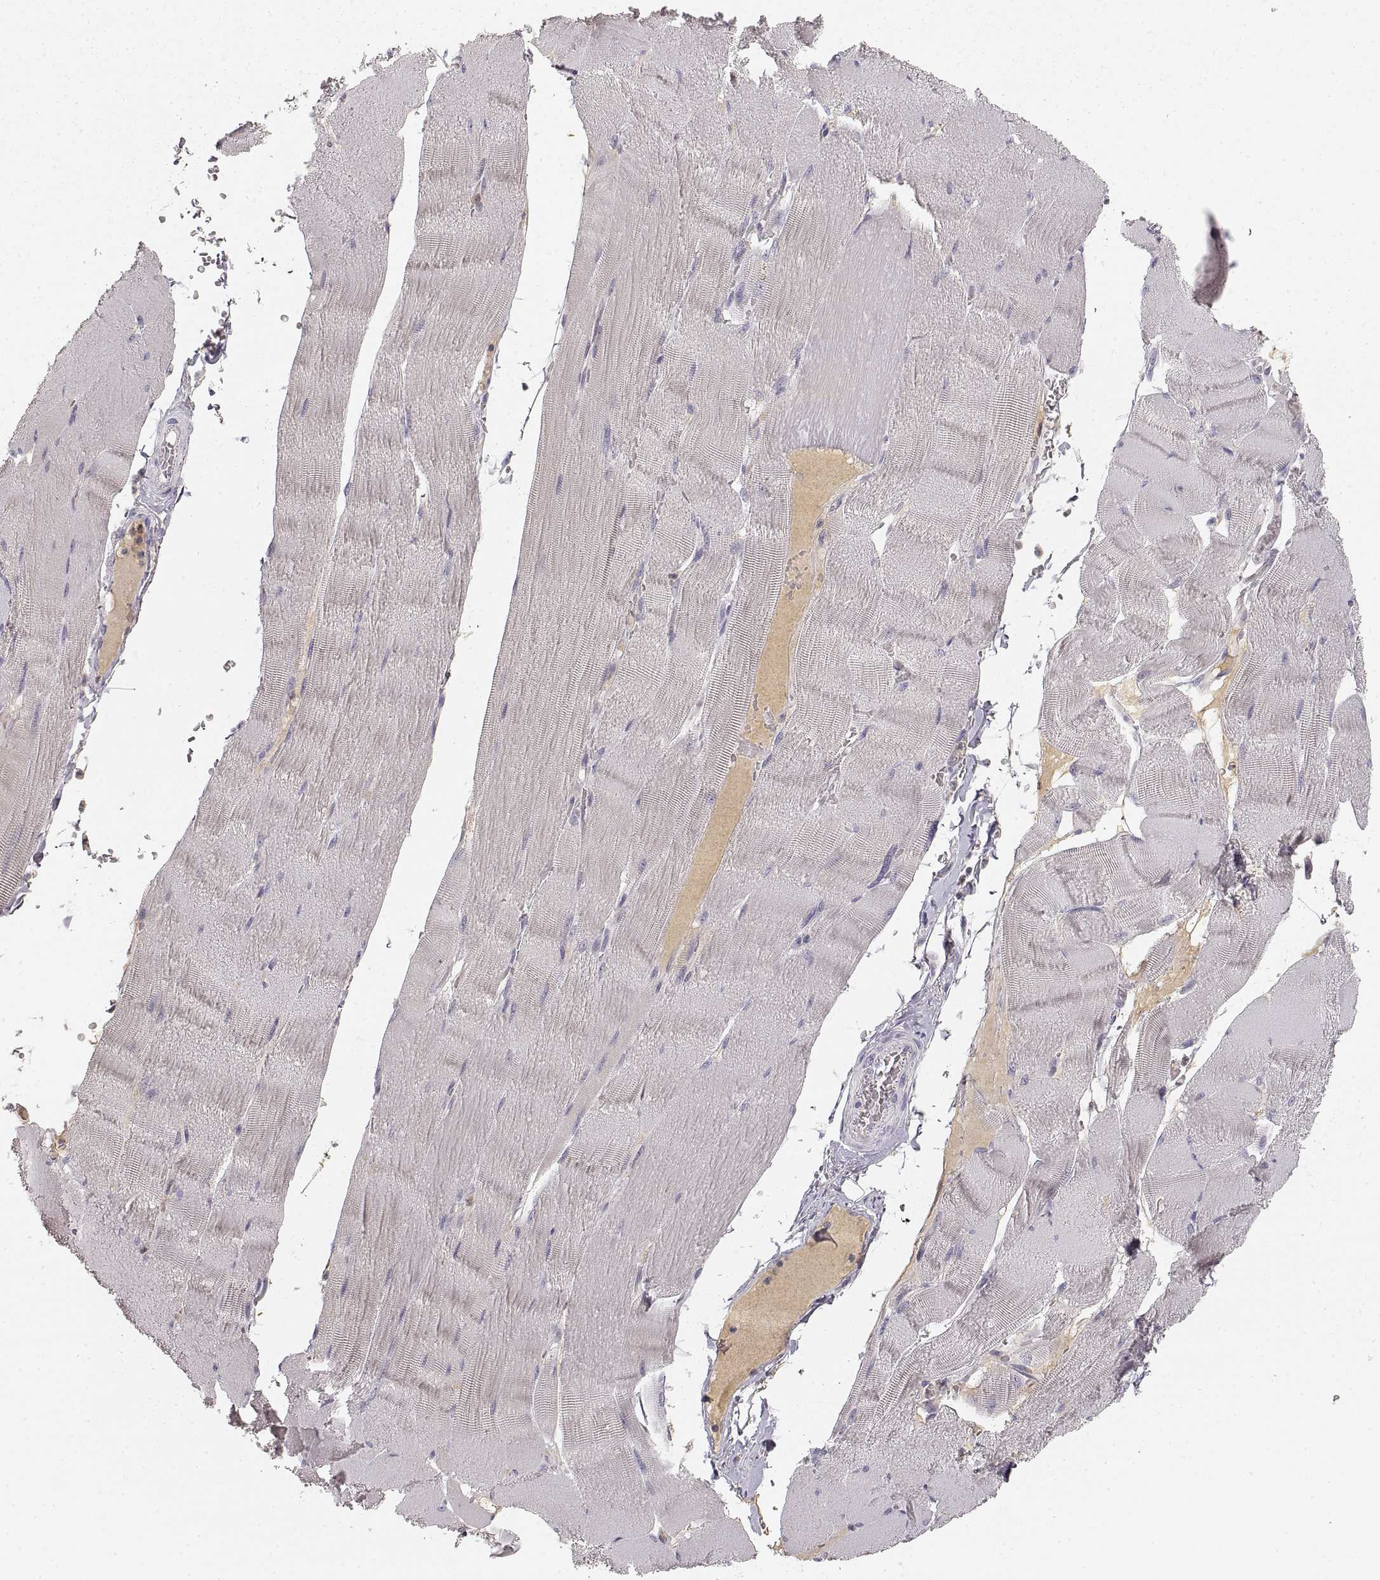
{"staining": {"intensity": "negative", "quantity": "none", "location": "none"}, "tissue": "skeletal muscle", "cell_type": "Myocytes", "image_type": "normal", "snomed": [{"axis": "morphology", "description": "Normal tissue, NOS"}, {"axis": "topography", "description": "Skeletal muscle"}], "caption": "IHC micrograph of benign skeletal muscle: human skeletal muscle stained with DAB exhibits no significant protein staining in myocytes. (DAB immunohistochemistry (IHC) visualized using brightfield microscopy, high magnification).", "gene": "RUNDC3A", "patient": {"sex": "male", "age": 56}}